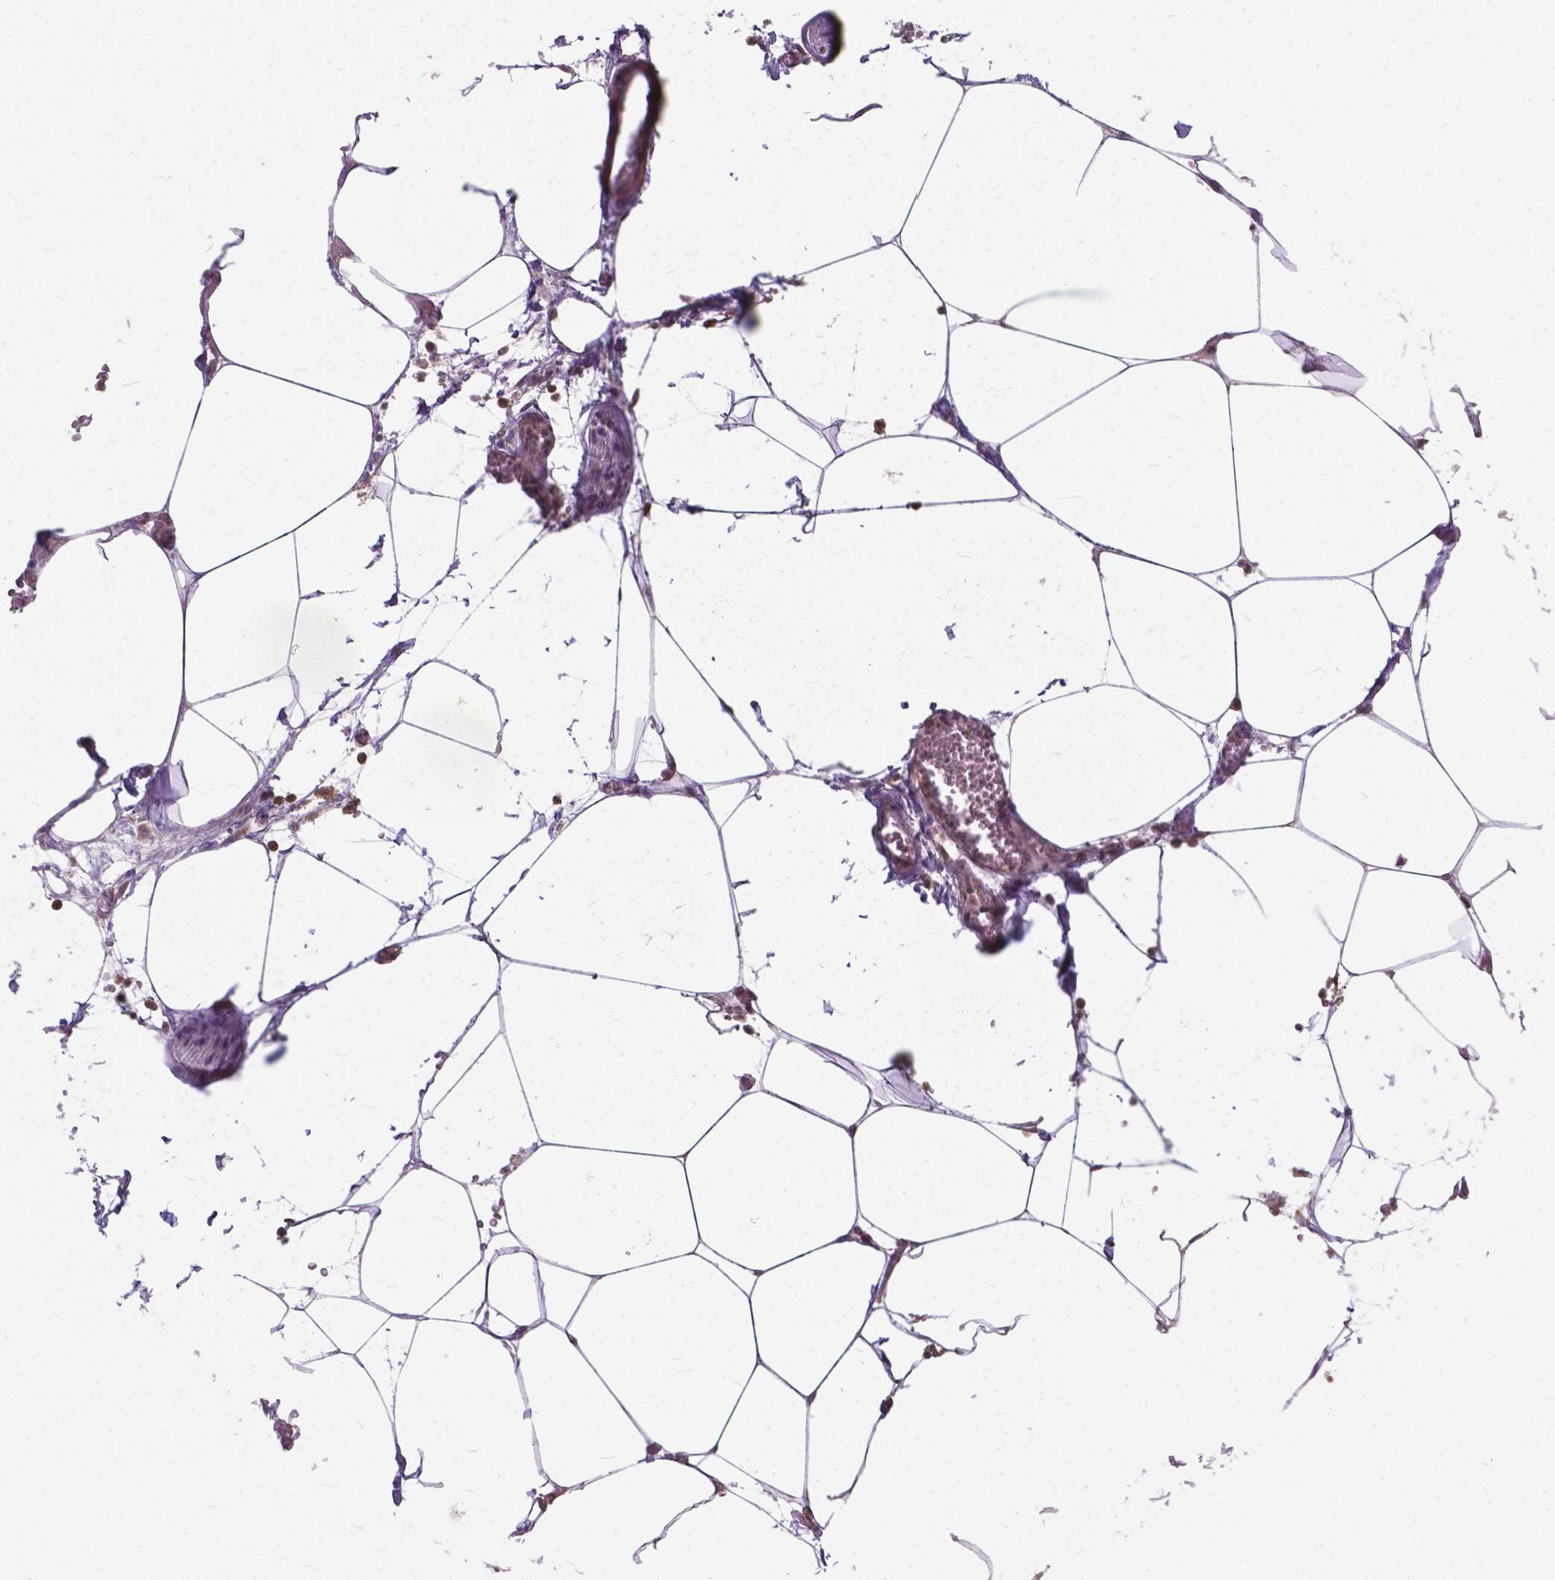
{"staining": {"intensity": "strong", "quantity": "25%-75%", "location": "nuclear"}, "tissue": "adipose tissue", "cell_type": "Adipocytes", "image_type": "normal", "snomed": [{"axis": "morphology", "description": "Normal tissue, NOS"}, {"axis": "topography", "description": "Adipose tissue"}, {"axis": "topography", "description": "Pancreas"}, {"axis": "topography", "description": "Peripheral nerve tissue"}], "caption": "This micrograph demonstrates IHC staining of unremarkable adipose tissue, with high strong nuclear positivity in approximately 25%-75% of adipocytes.", "gene": "MRPL33", "patient": {"sex": "female", "age": 58}}